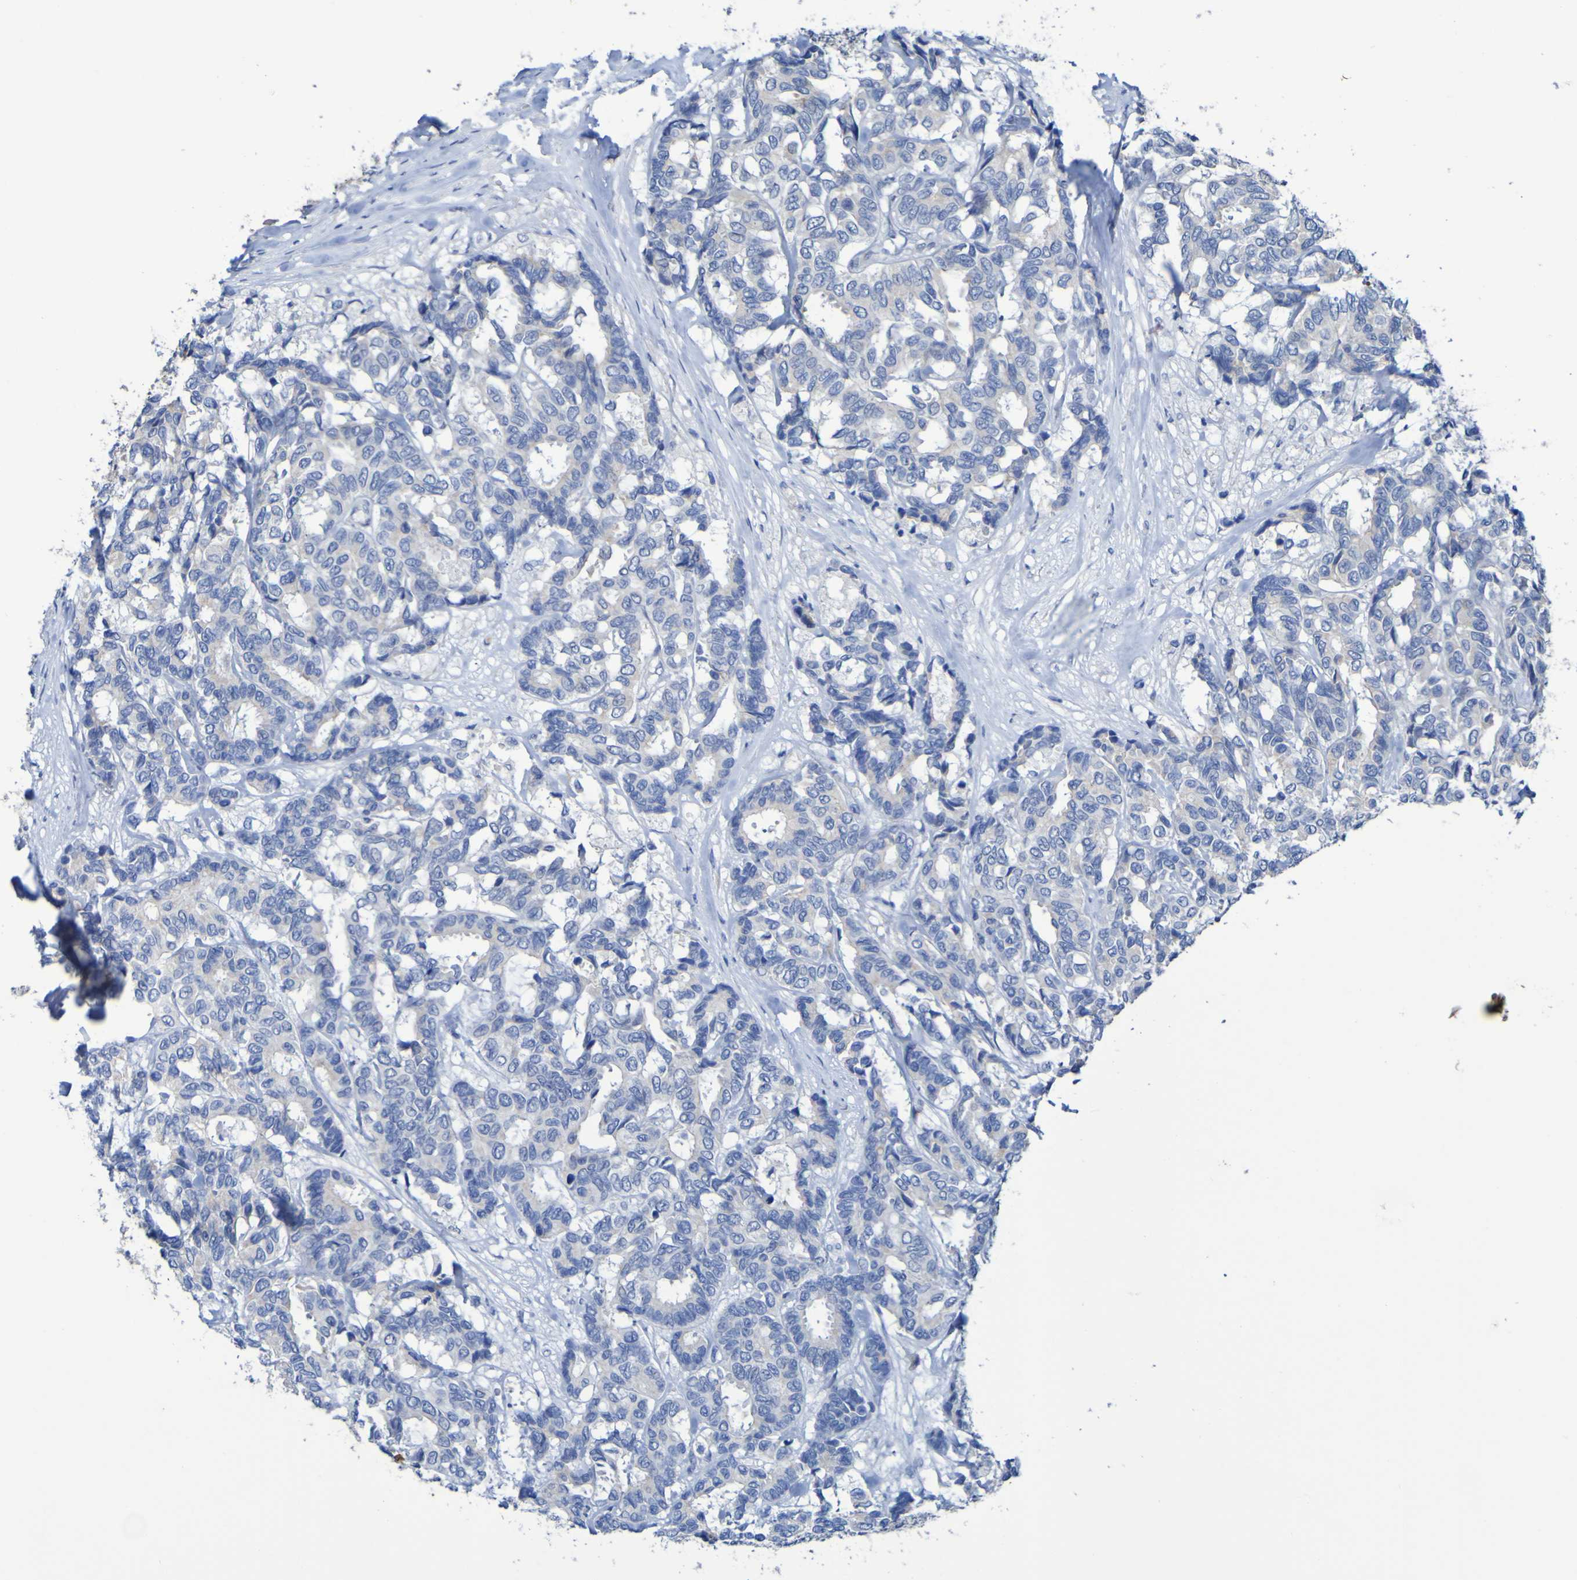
{"staining": {"intensity": "negative", "quantity": "none", "location": "none"}, "tissue": "breast cancer", "cell_type": "Tumor cells", "image_type": "cancer", "snomed": [{"axis": "morphology", "description": "Duct carcinoma"}, {"axis": "topography", "description": "Breast"}], "caption": "There is no significant staining in tumor cells of intraductal carcinoma (breast). (Brightfield microscopy of DAB immunohistochemistry at high magnification).", "gene": "C11orf24", "patient": {"sex": "female", "age": 87}}